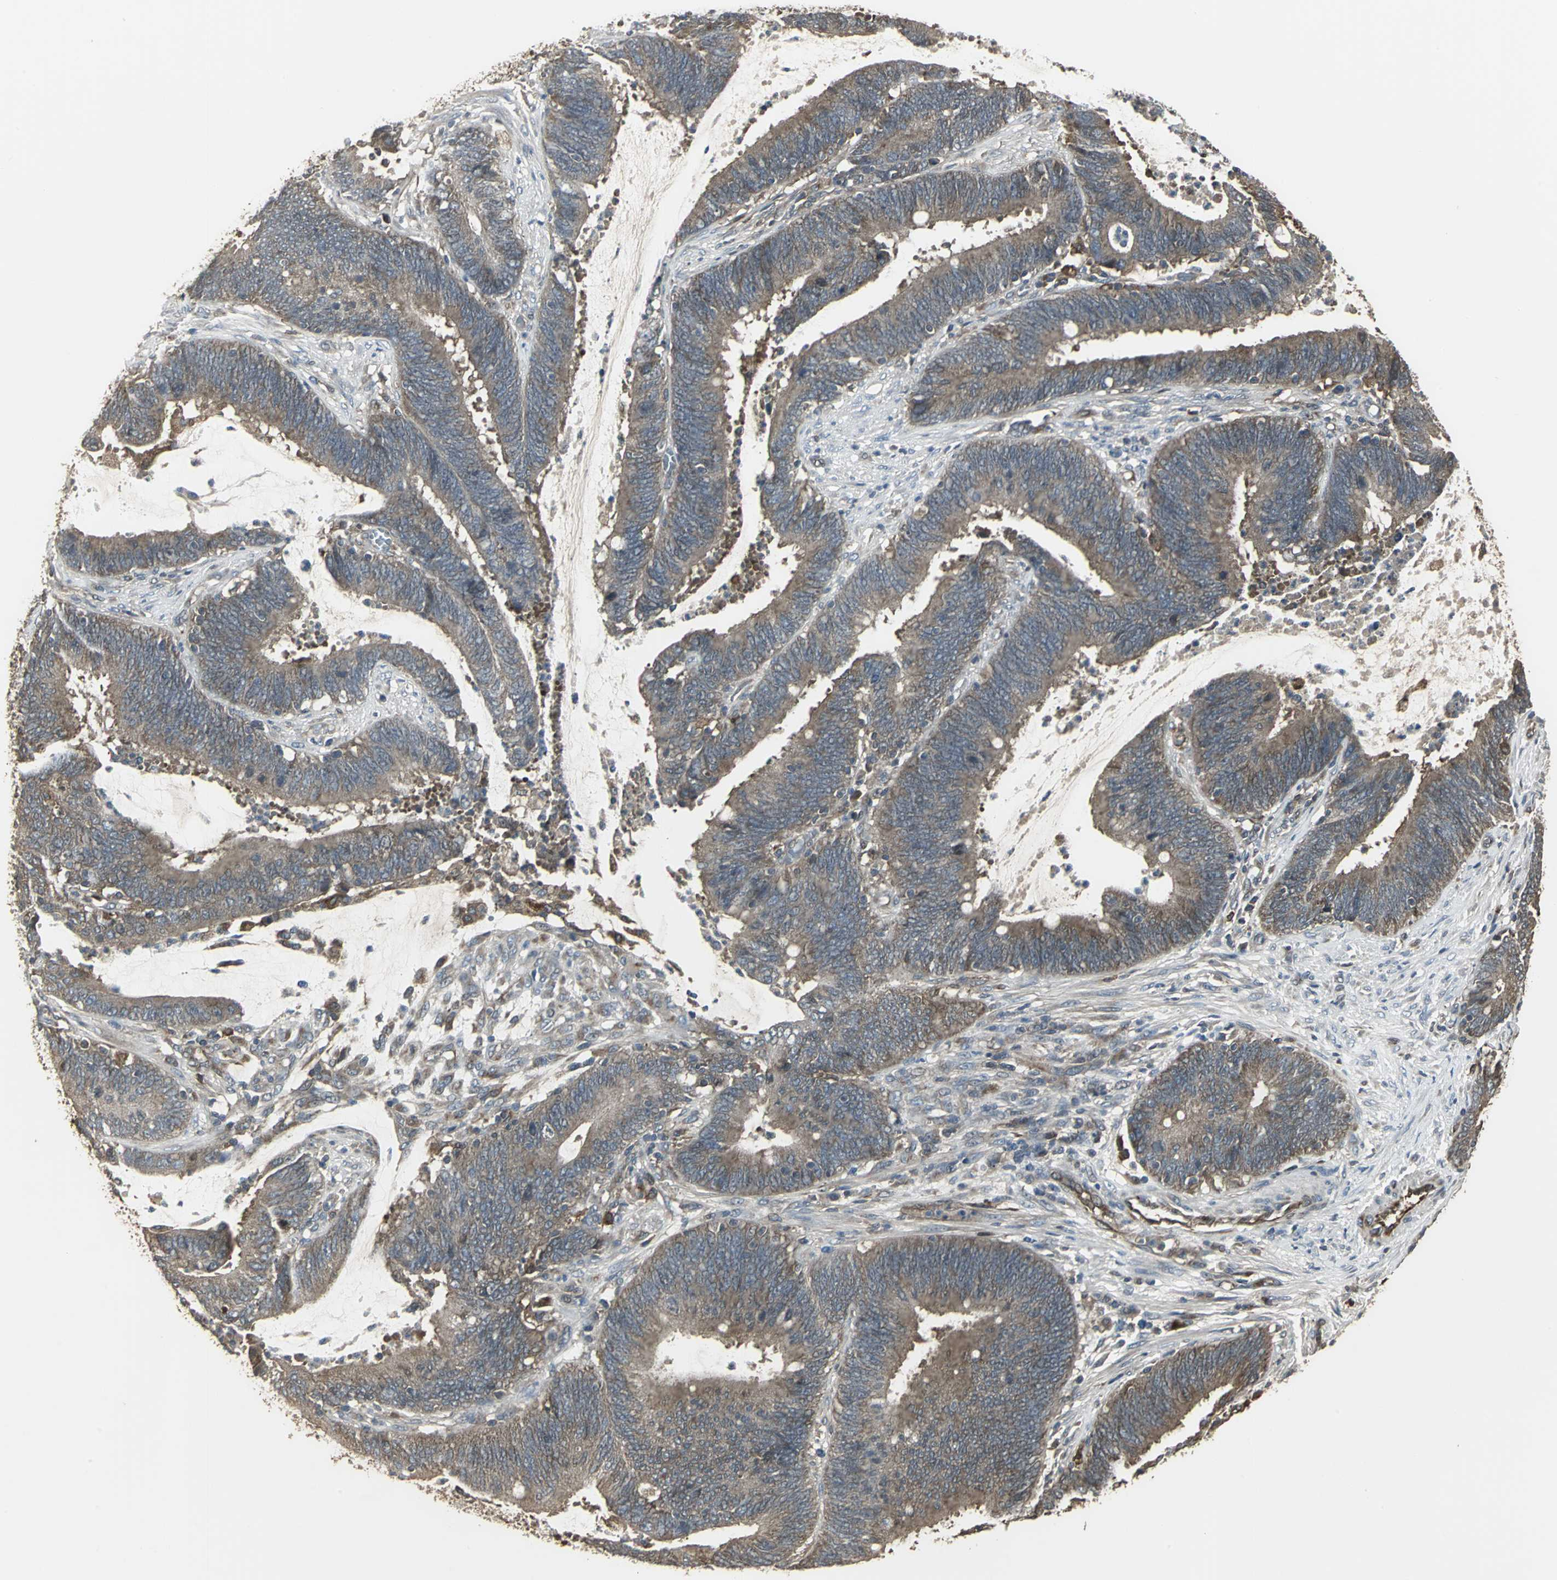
{"staining": {"intensity": "moderate", "quantity": ">75%", "location": "cytoplasmic/membranous"}, "tissue": "colorectal cancer", "cell_type": "Tumor cells", "image_type": "cancer", "snomed": [{"axis": "morphology", "description": "Adenocarcinoma, NOS"}, {"axis": "topography", "description": "Rectum"}], "caption": "Colorectal cancer (adenocarcinoma) stained with a brown dye displays moderate cytoplasmic/membranous positive staining in about >75% of tumor cells.", "gene": "PRXL2B", "patient": {"sex": "female", "age": 66}}